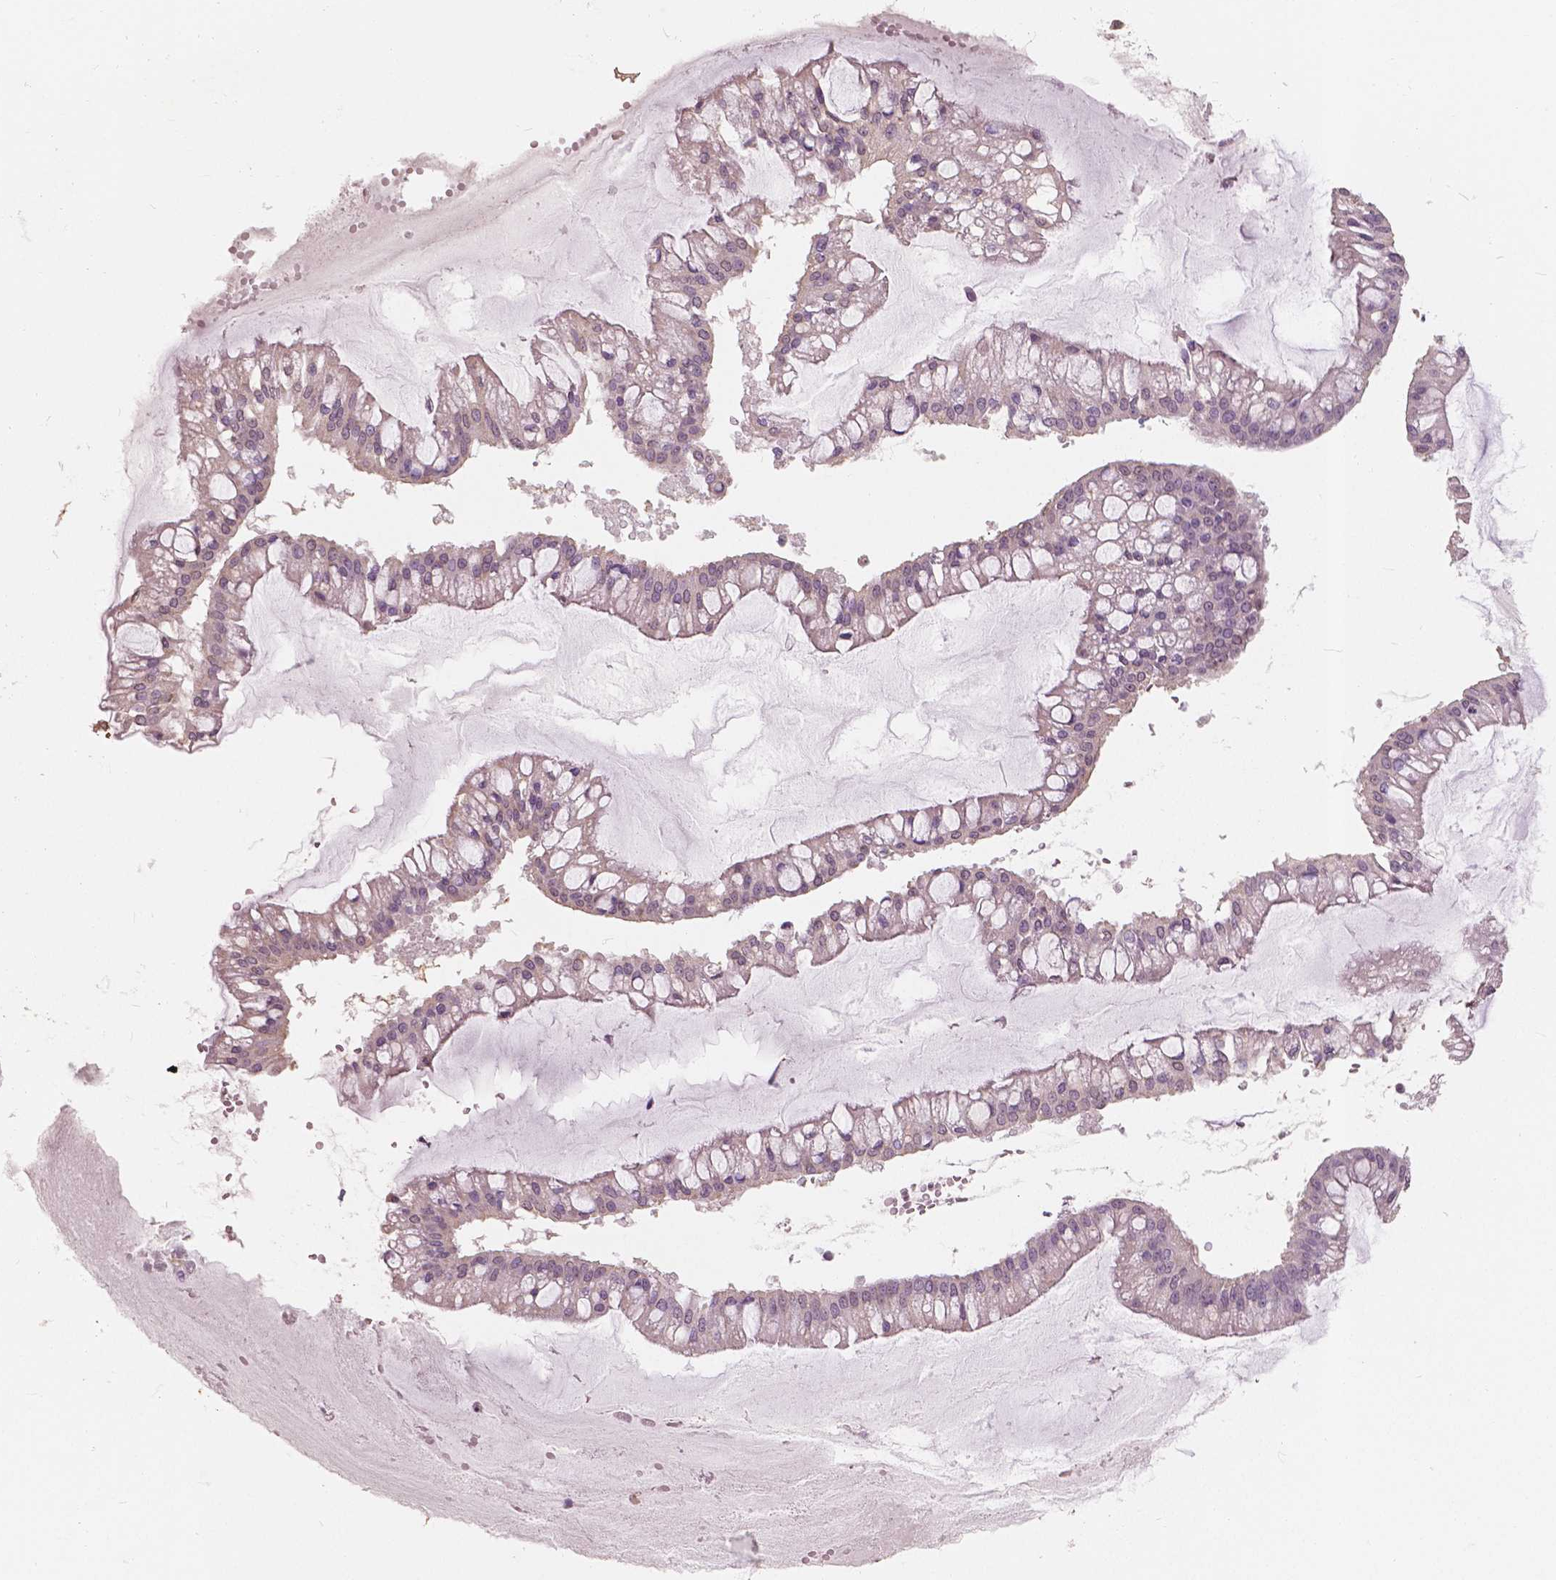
{"staining": {"intensity": "weak", "quantity": "<25%", "location": "cytoplasmic/membranous"}, "tissue": "ovarian cancer", "cell_type": "Tumor cells", "image_type": "cancer", "snomed": [{"axis": "morphology", "description": "Cystadenocarcinoma, mucinous, NOS"}, {"axis": "topography", "description": "Ovary"}], "caption": "DAB immunohistochemical staining of human ovarian cancer (mucinous cystadenocarcinoma) shows no significant expression in tumor cells.", "gene": "SAT2", "patient": {"sex": "female", "age": 73}}